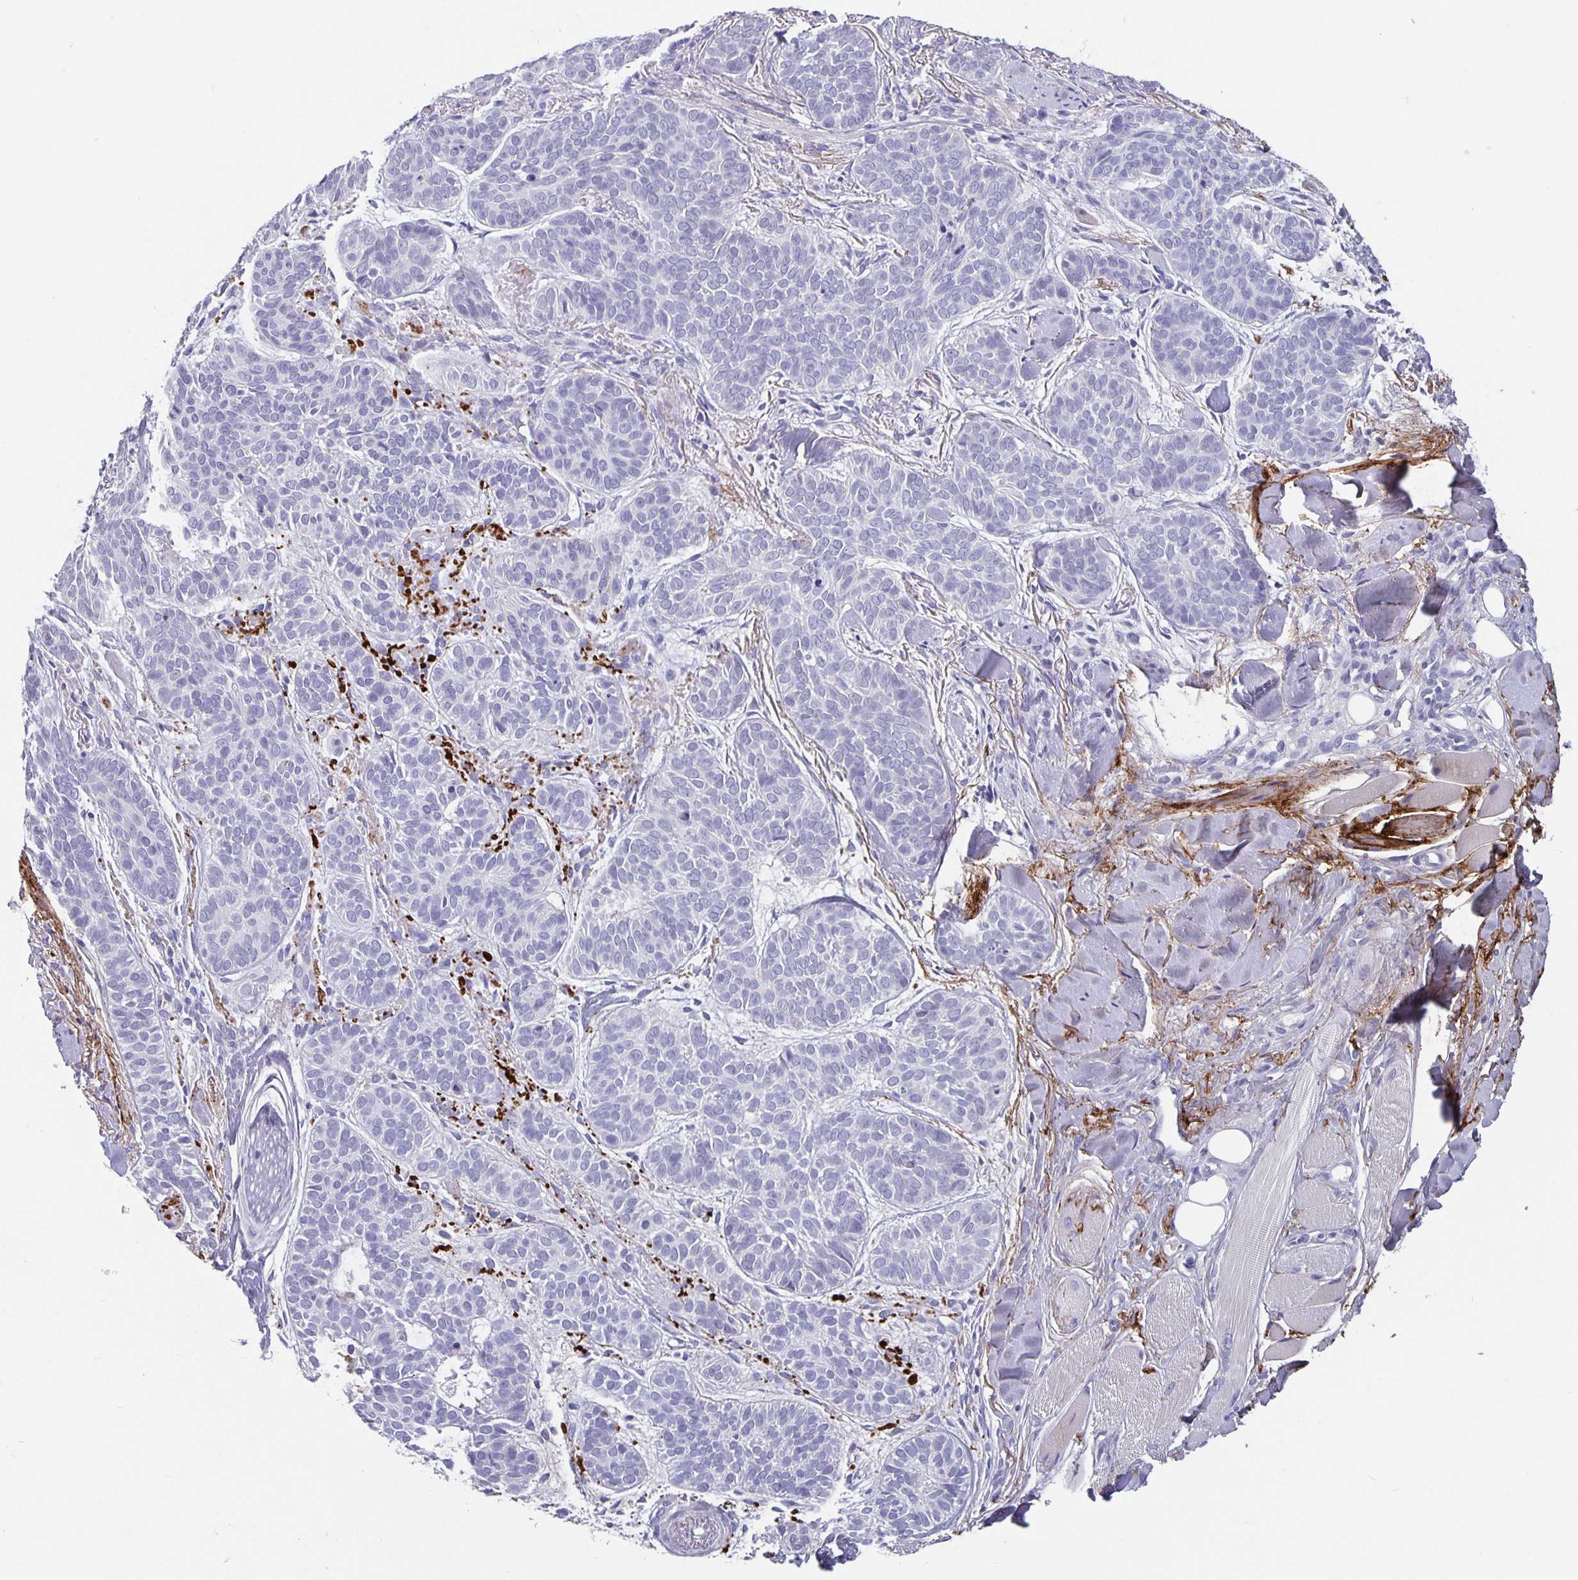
{"staining": {"intensity": "negative", "quantity": "none", "location": "none"}, "tissue": "skin cancer", "cell_type": "Tumor cells", "image_type": "cancer", "snomed": [{"axis": "morphology", "description": "Basal cell carcinoma"}, {"axis": "topography", "description": "Skin"}, {"axis": "topography", "description": "Skin of nose"}], "caption": "The micrograph shows no staining of tumor cells in skin basal cell carcinoma.", "gene": "GDF15", "patient": {"sex": "female", "age": 81}}